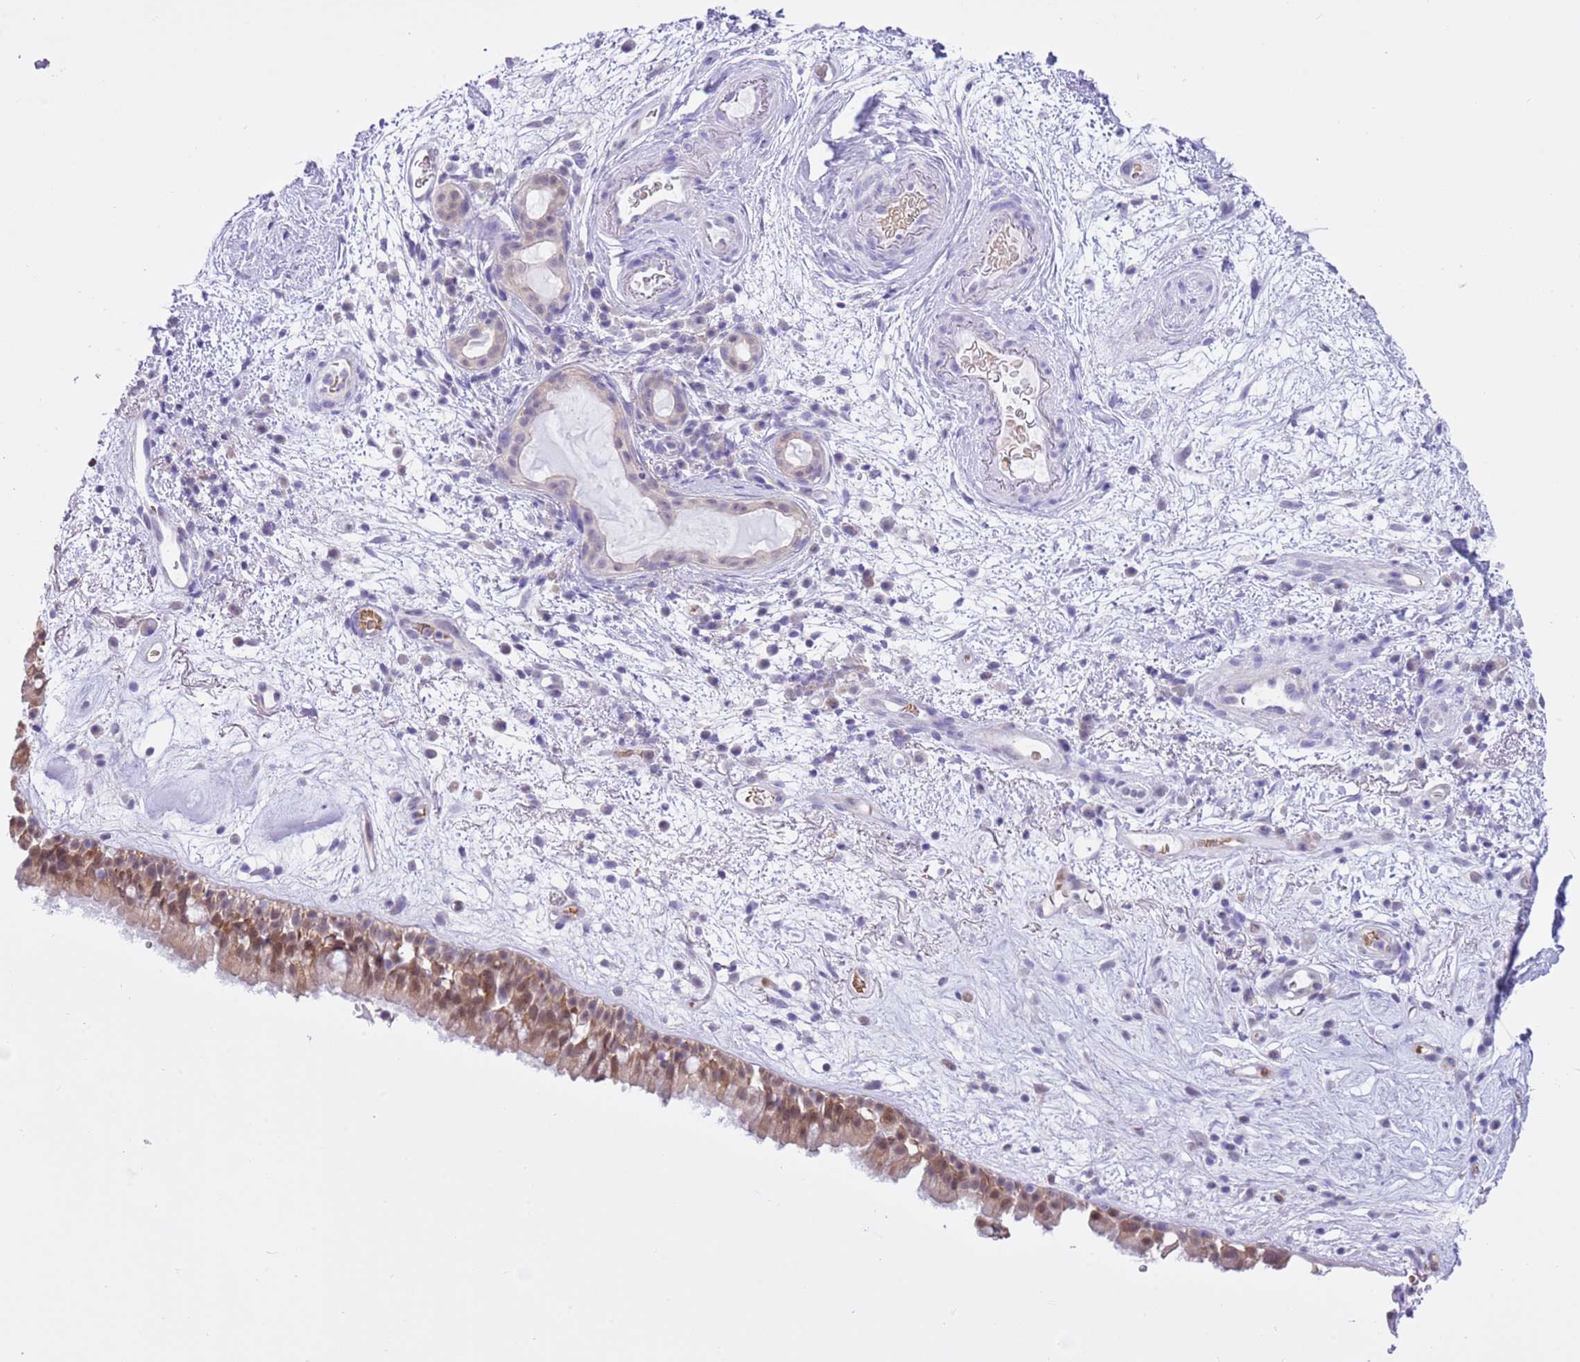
{"staining": {"intensity": "moderate", "quantity": ">75%", "location": "cytoplasmic/membranous,nuclear"}, "tissue": "nasopharynx", "cell_type": "Respiratory epithelial cells", "image_type": "normal", "snomed": [{"axis": "morphology", "description": "Normal tissue, NOS"}, {"axis": "morphology", "description": "Squamous cell carcinoma, NOS"}, {"axis": "topography", "description": "Nasopharynx"}, {"axis": "topography", "description": "Head-Neck"}], "caption": "This is an image of immunohistochemistry staining of normal nasopharynx, which shows moderate positivity in the cytoplasmic/membranous,nuclear of respiratory epithelial cells.", "gene": "DDI2", "patient": {"sex": "male", "age": 85}}